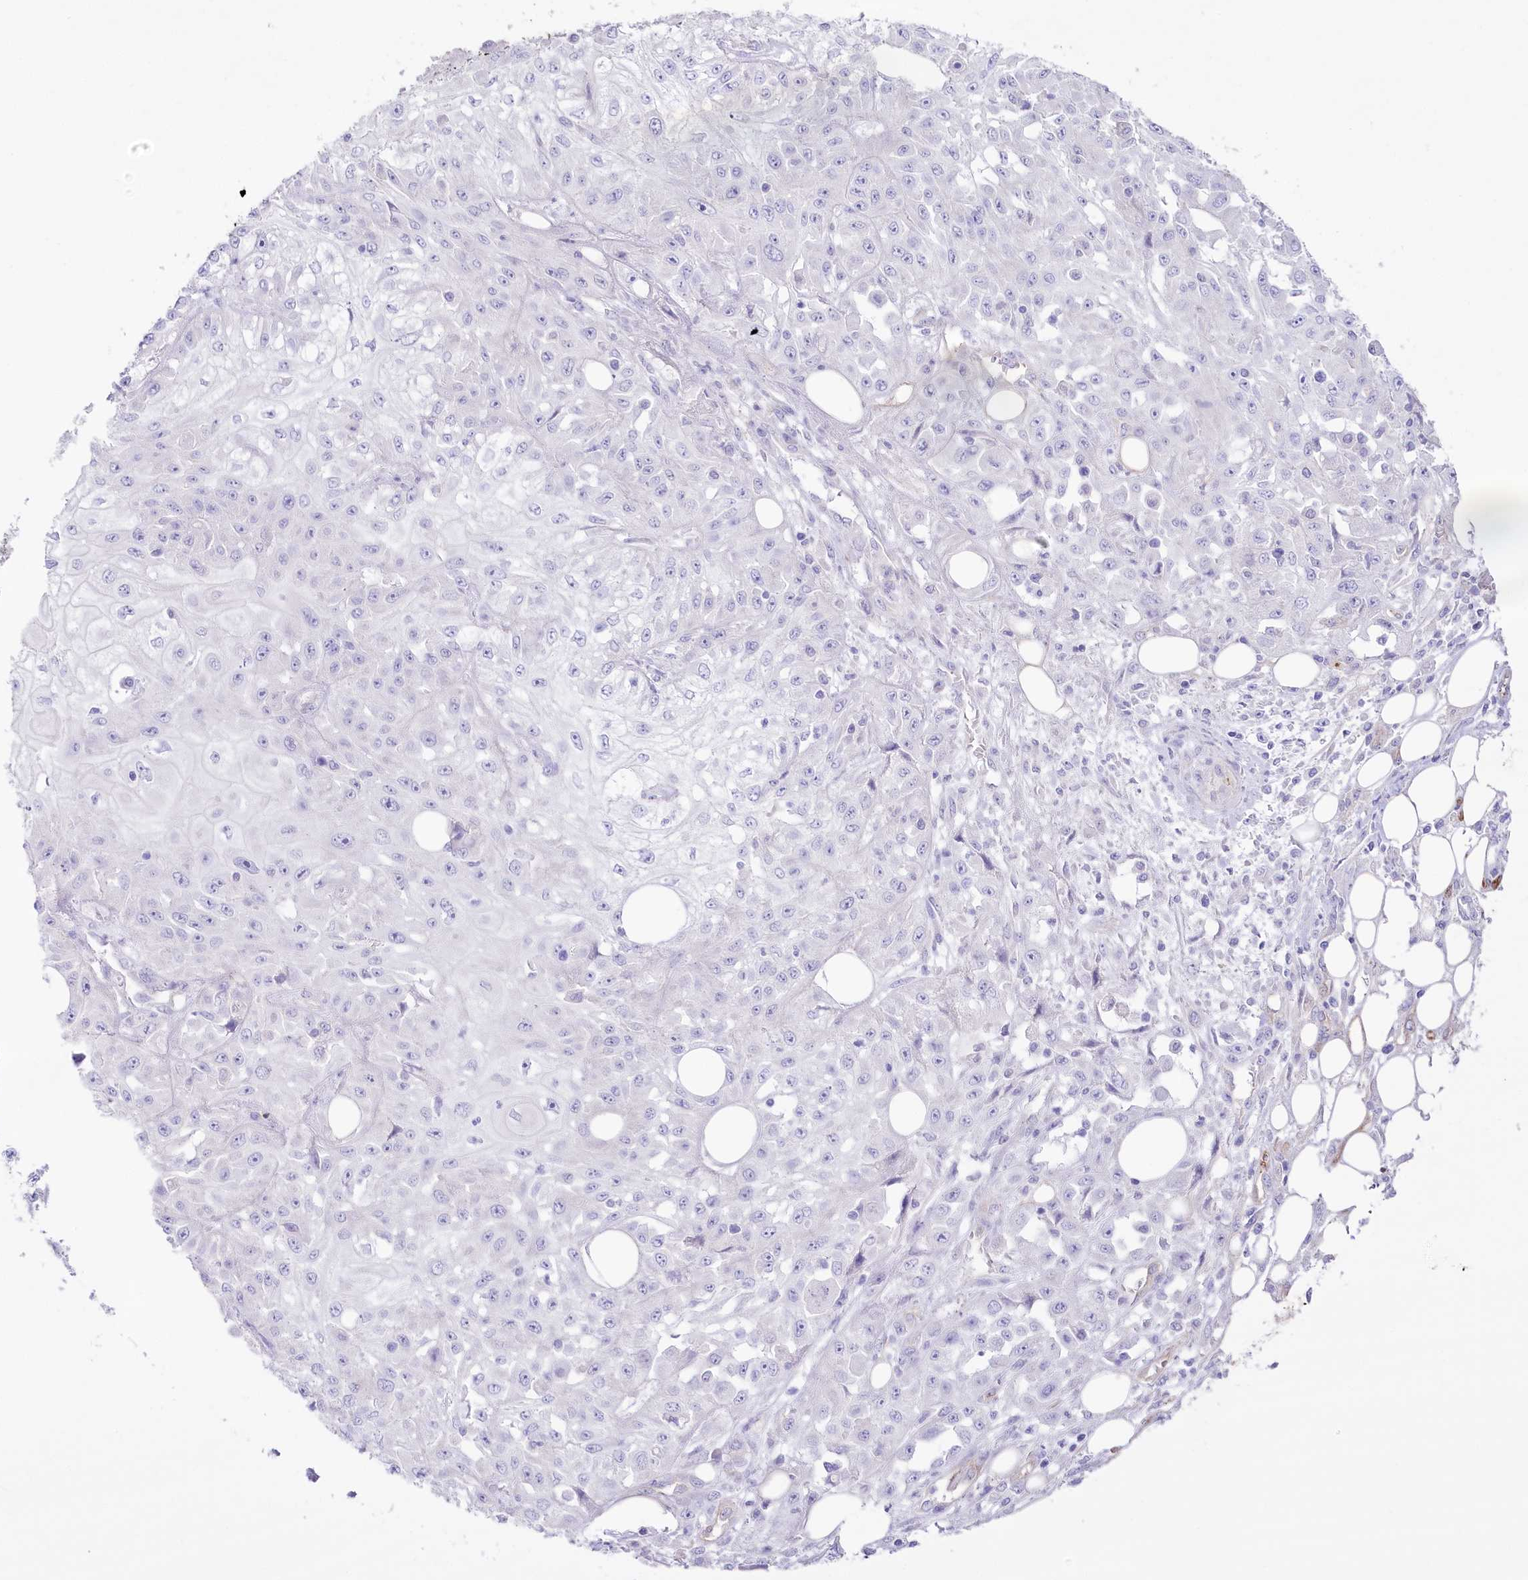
{"staining": {"intensity": "negative", "quantity": "none", "location": "none"}, "tissue": "skin cancer", "cell_type": "Tumor cells", "image_type": "cancer", "snomed": [{"axis": "morphology", "description": "Squamous cell carcinoma, NOS"}, {"axis": "morphology", "description": "Squamous cell carcinoma, metastatic, NOS"}, {"axis": "topography", "description": "Skin"}, {"axis": "topography", "description": "Lymph node"}], "caption": "High power microscopy image of an immunohistochemistry (IHC) image of skin cancer (squamous cell carcinoma), revealing no significant expression in tumor cells.", "gene": "SLC39A10", "patient": {"sex": "male", "age": 75}}